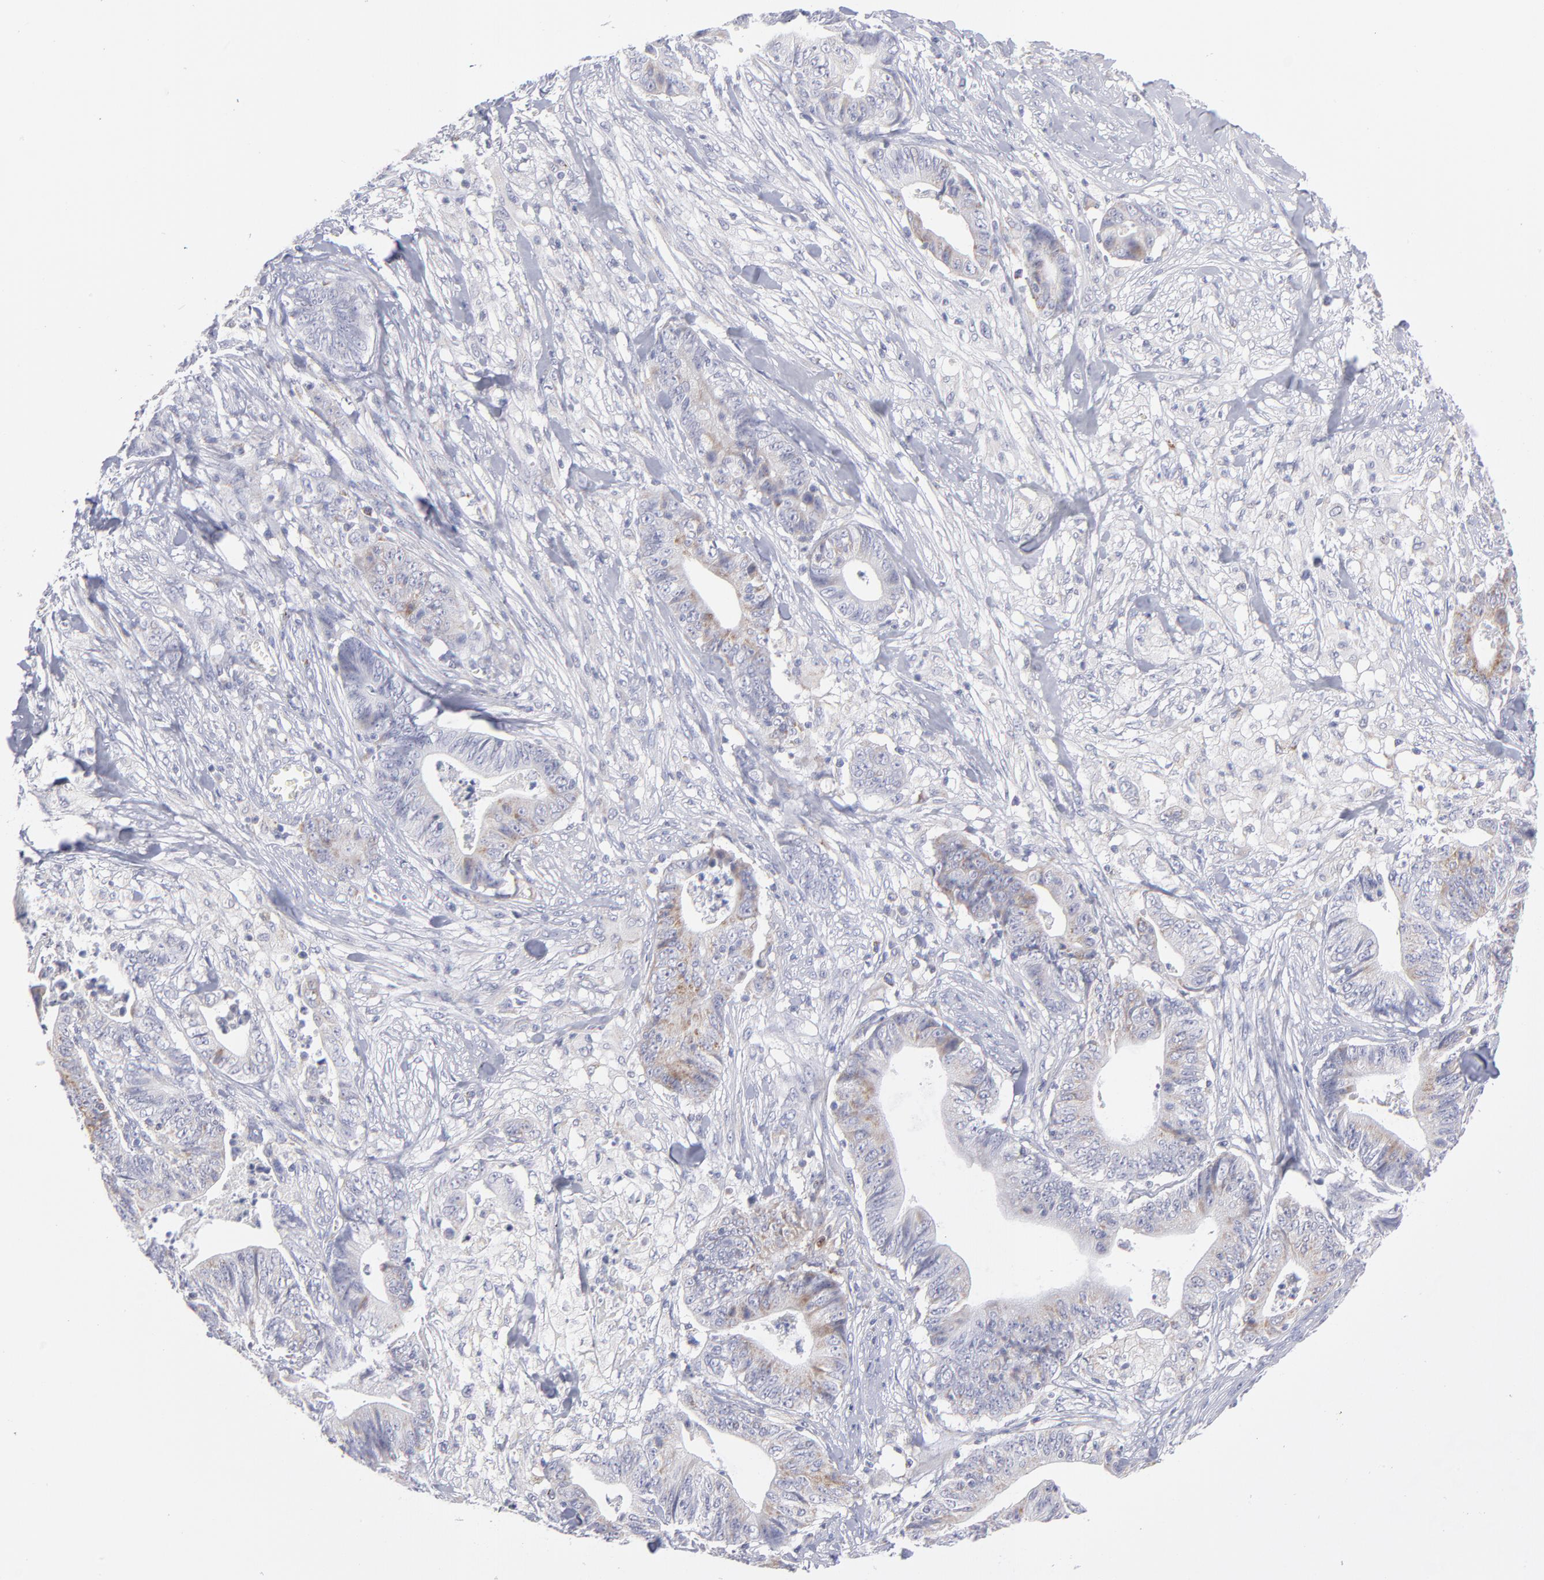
{"staining": {"intensity": "moderate", "quantity": "25%-75%", "location": "cytoplasmic/membranous"}, "tissue": "stomach cancer", "cell_type": "Tumor cells", "image_type": "cancer", "snomed": [{"axis": "morphology", "description": "Adenocarcinoma, NOS"}, {"axis": "topography", "description": "Stomach, lower"}], "caption": "A micrograph of human stomach cancer stained for a protein demonstrates moderate cytoplasmic/membranous brown staining in tumor cells. Nuclei are stained in blue.", "gene": "MTHFD2", "patient": {"sex": "female", "age": 86}}